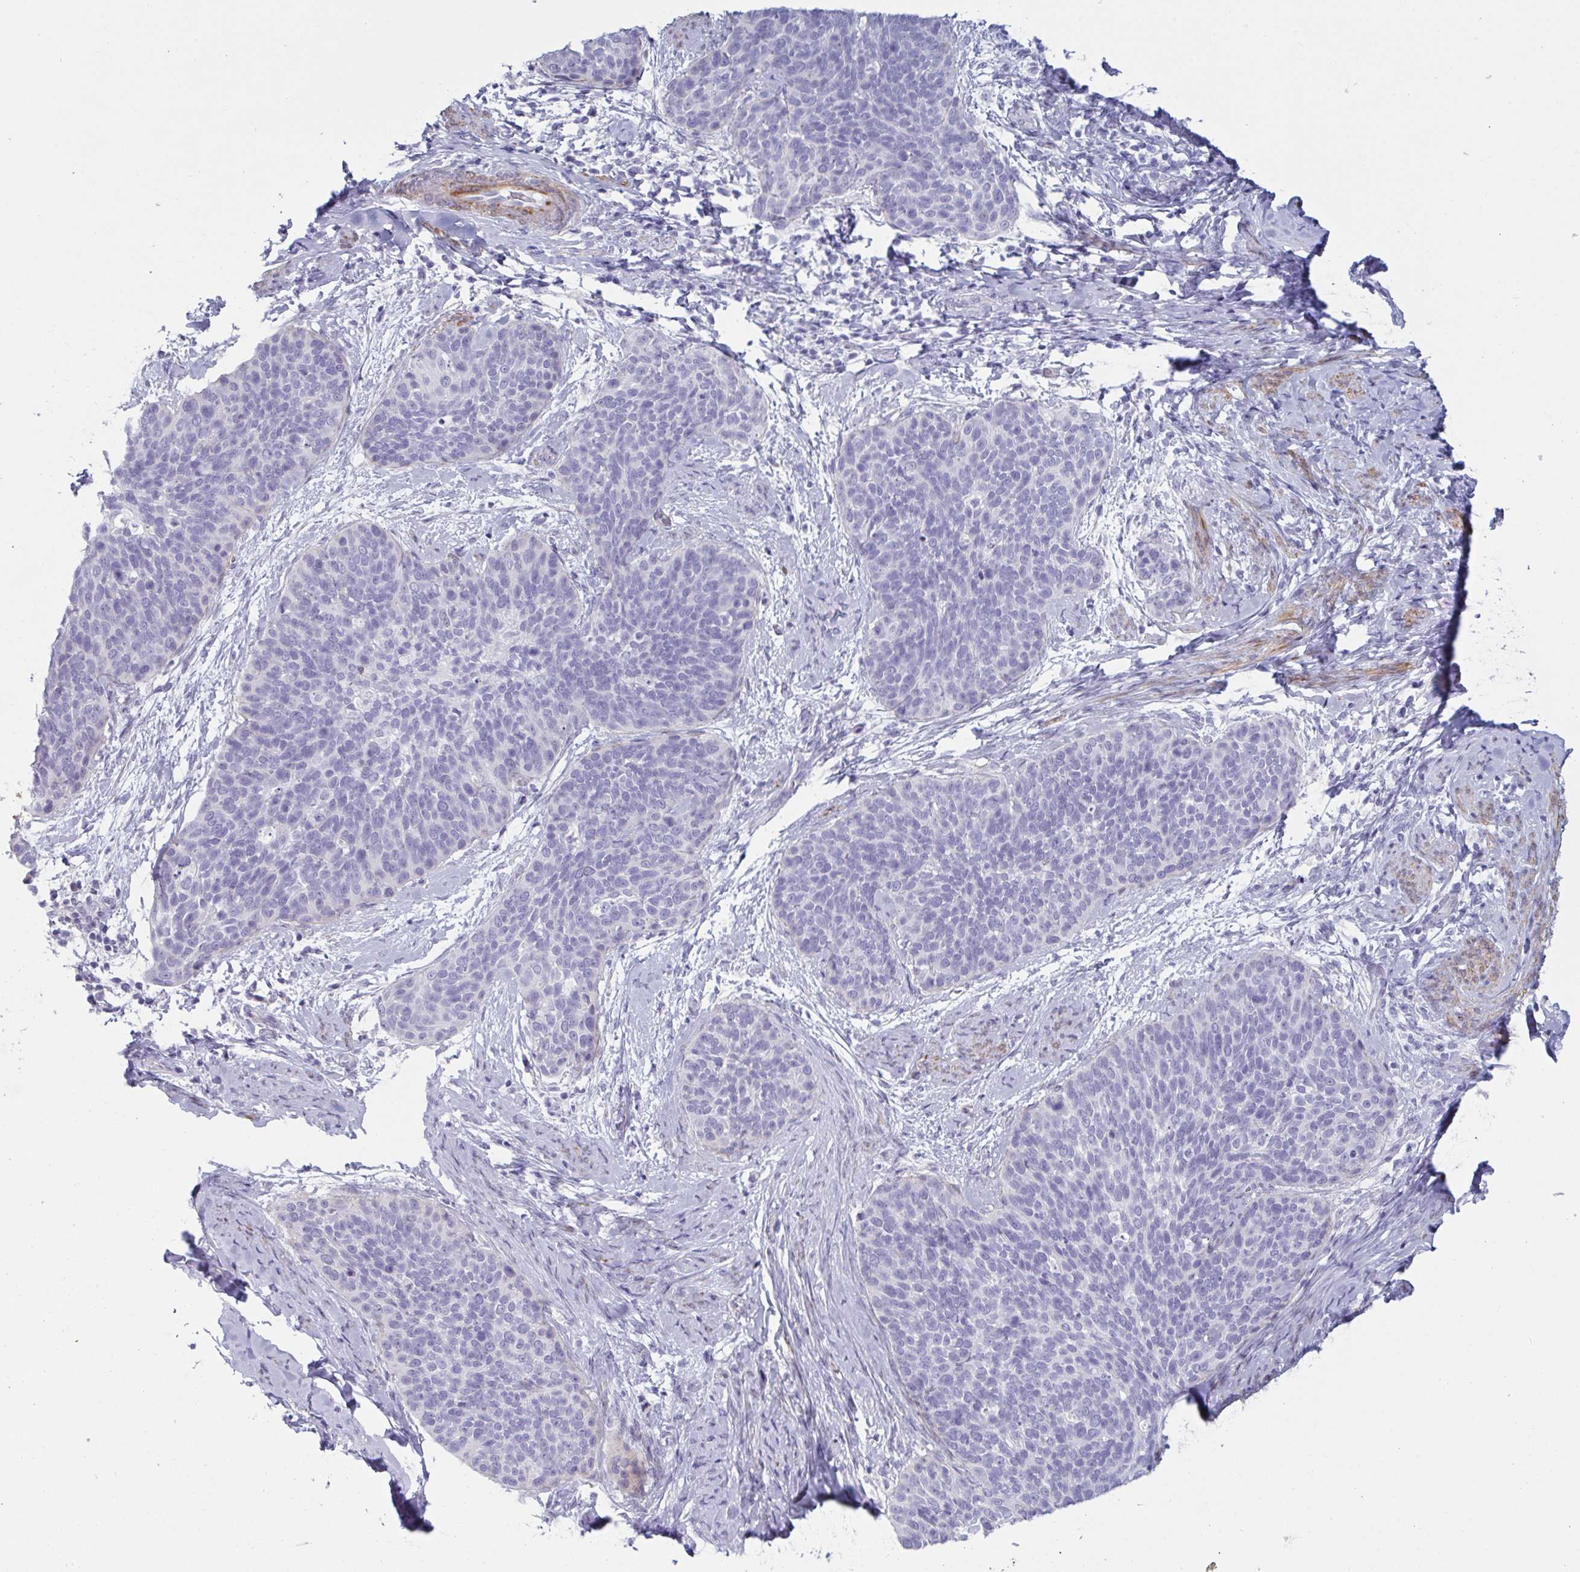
{"staining": {"intensity": "negative", "quantity": "none", "location": "none"}, "tissue": "cervical cancer", "cell_type": "Tumor cells", "image_type": "cancer", "snomed": [{"axis": "morphology", "description": "Squamous cell carcinoma, NOS"}, {"axis": "topography", "description": "Cervix"}], "caption": "Tumor cells are negative for brown protein staining in cervical cancer (squamous cell carcinoma). The staining is performed using DAB brown chromogen with nuclei counter-stained in using hematoxylin.", "gene": "OR5P3", "patient": {"sex": "female", "age": 69}}